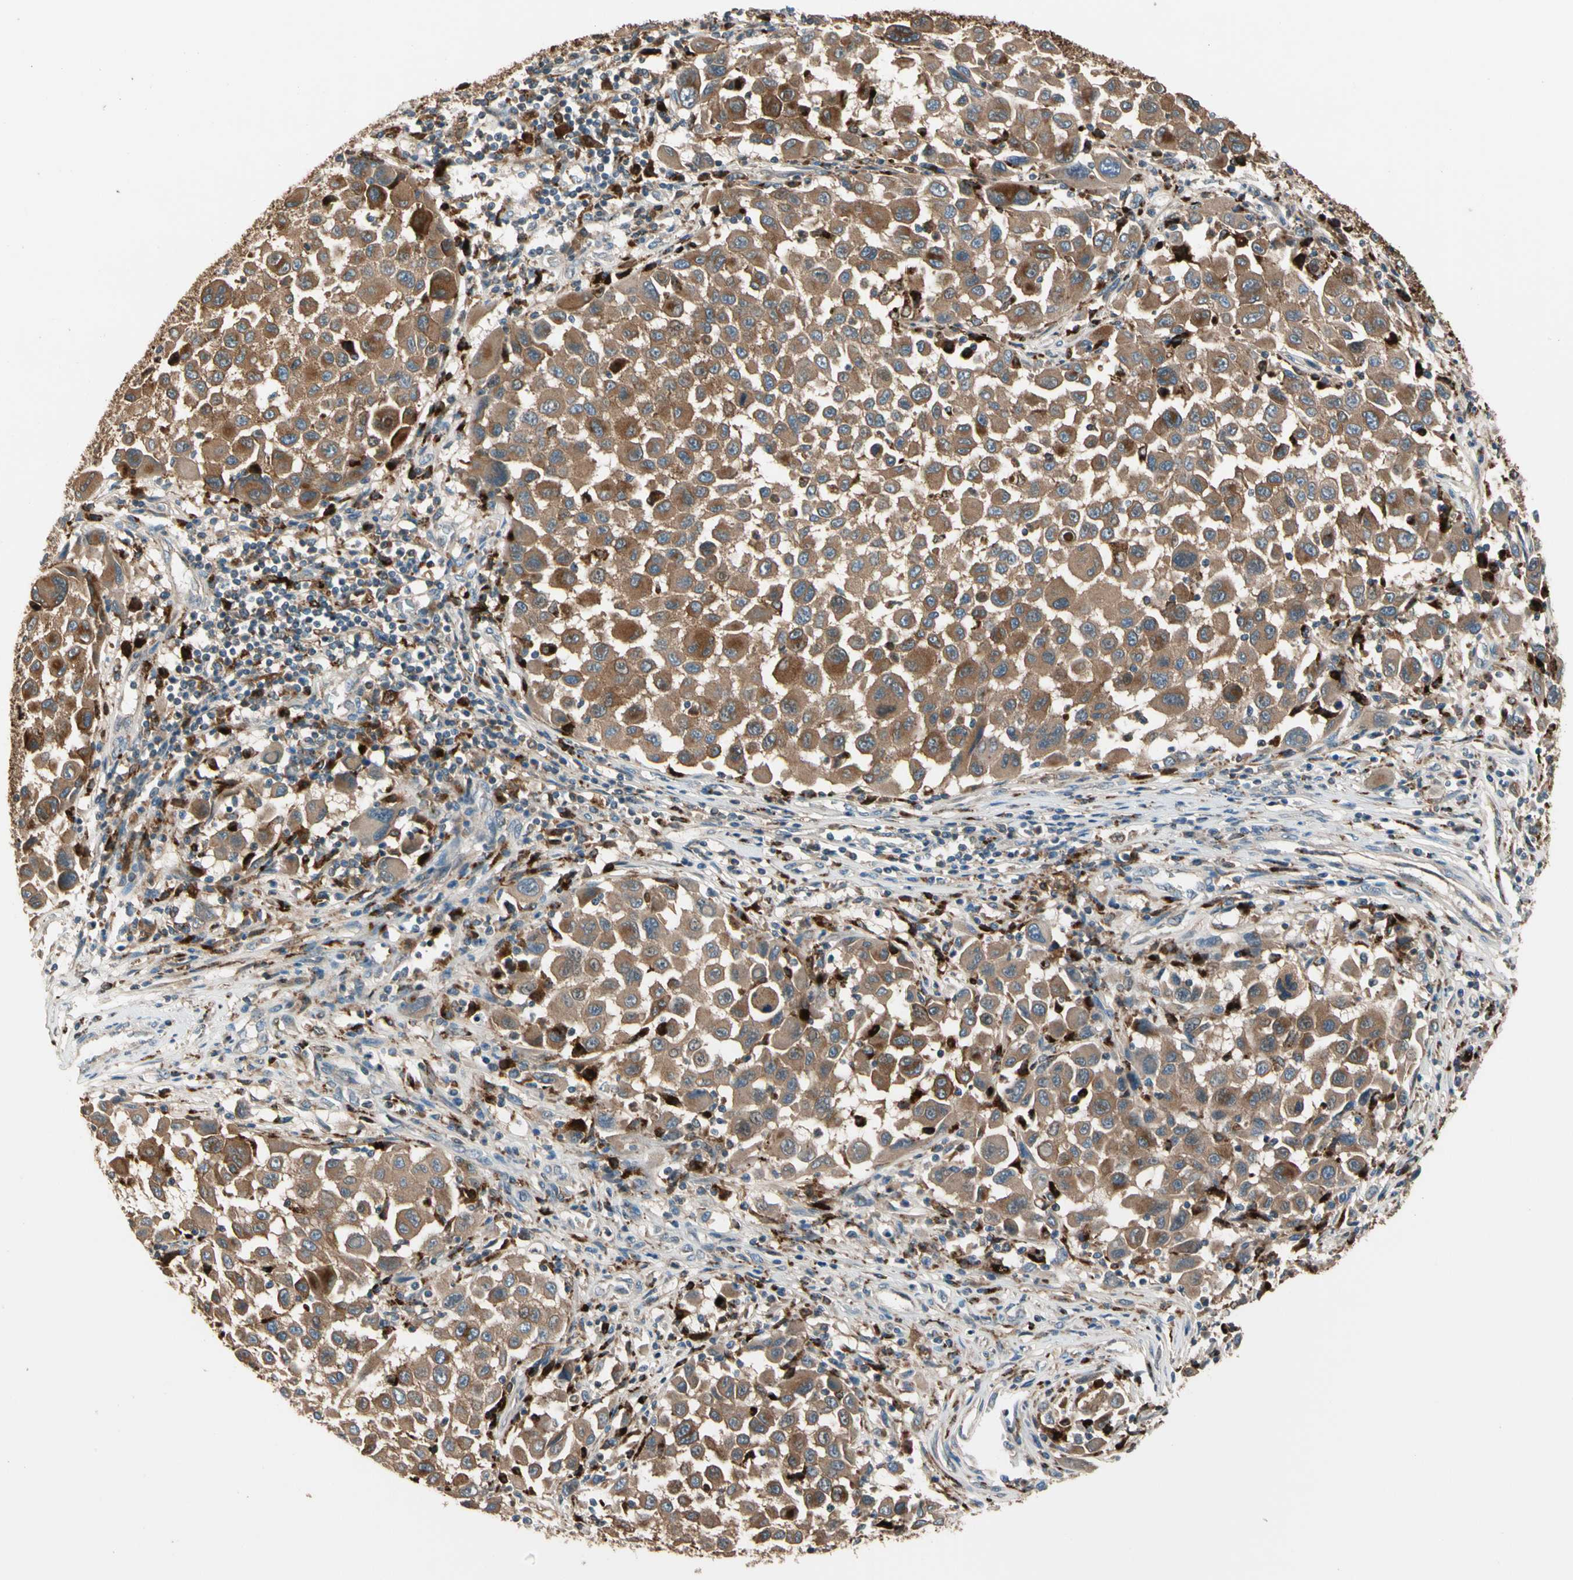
{"staining": {"intensity": "moderate", "quantity": ">75%", "location": "cytoplasmic/membranous"}, "tissue": "melanoma", "cell_type": "Tumor cells", "image_type": "cancer", "snomed": [{"axis": "morphology", "description": "Malignant melanoma, Metastatic site"}, {"axis": "topography", "description": "Lymph node"}], "caption": "Moderate cytoplasmic/membranous staining is identified in about >75% of tumor cells in malignant melanoma (metastatic site).", "gene": "GM2A", "patient": {"sex": "male", "age": 61}}